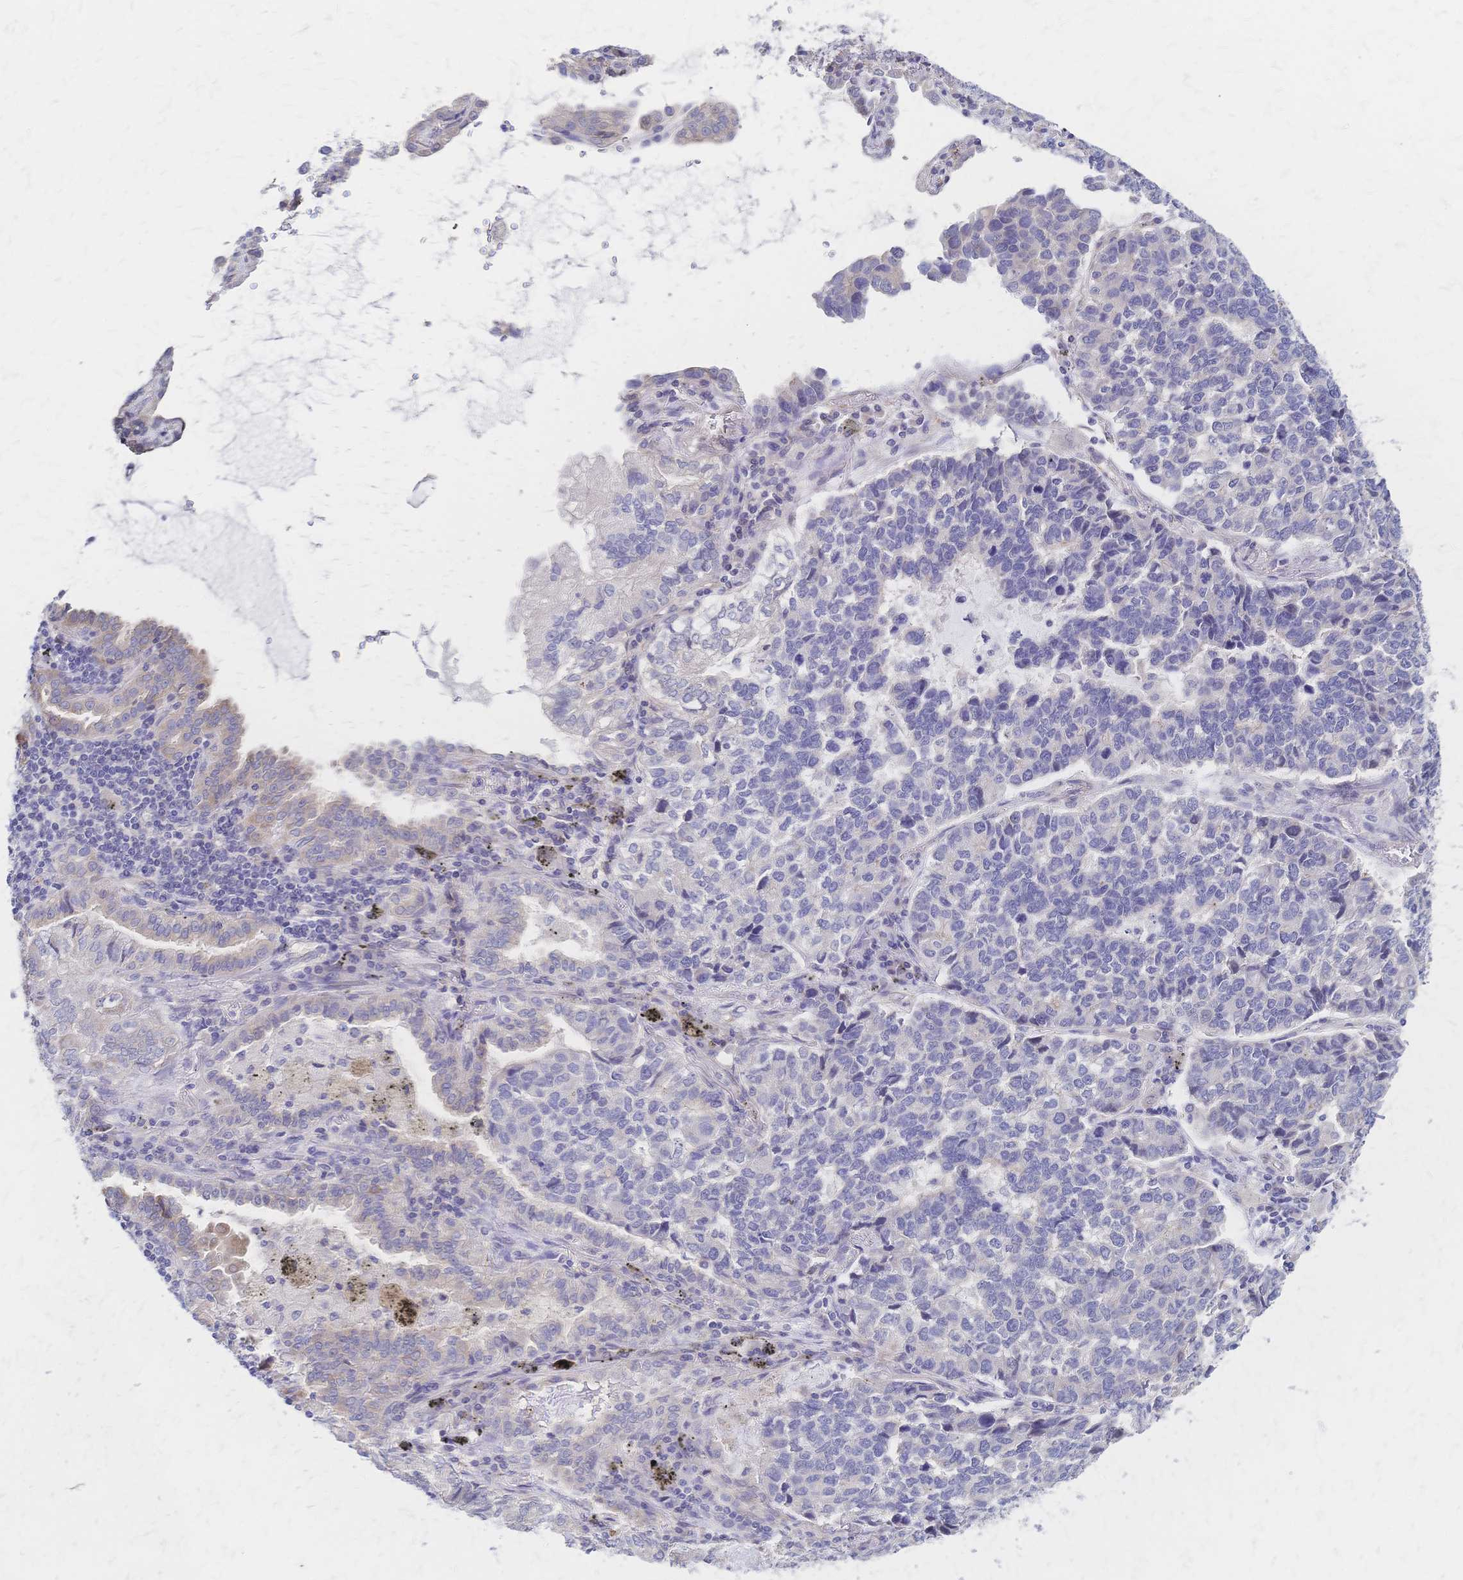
{"staining": {"intensity": "negative", "quantity": "none", "location": "none"}, "tissue": "lung cancer", "cell_type": "Tumor cells", "image_type": "cancer", "snomed": [{"axis": "morphology", "description": "Adenocarcinoma, NOS"}, {"axis": "topography", "description": "Lymph node"}, {"axis": "topography", "description": "Lung"}], "caption": "Tumor cells show no significant protein staining in lung cancer (adenocarcinoma).", "gene": "SLC5A1", "patient": {"sex": "male", "age": 66}}